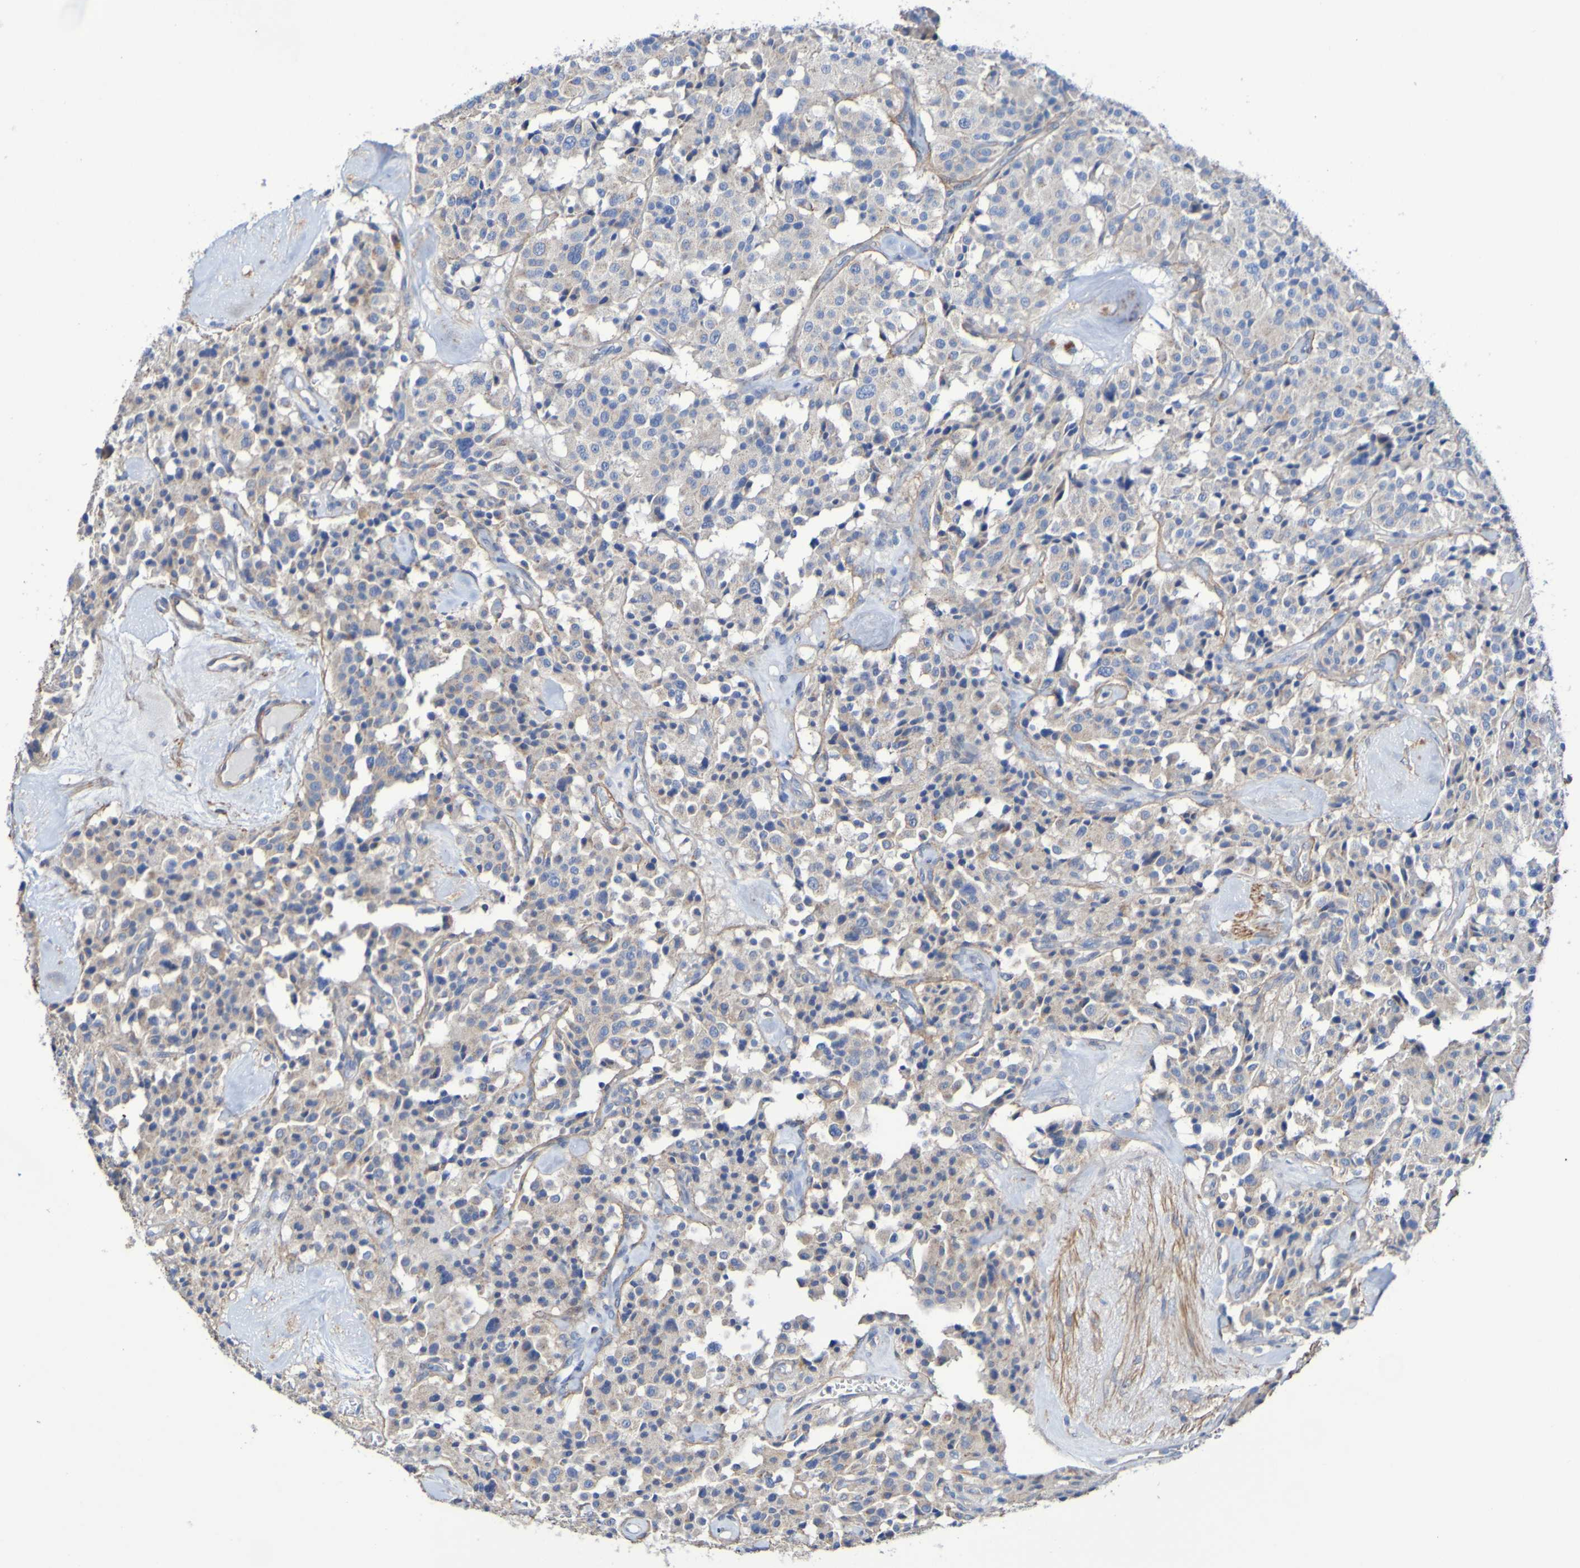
{"staining": {"intensity": "moderate", "quantity": "25%-75%", "location": "cytoplasmic/membranous"}, "tissue": "carcinoid", "cell_type": "Tumor cells", "image_type": "cancer", "snomed": [{"axis": "morphology", "description": "Carcinoid, malignant, NOS"}, {"axis": "topography", "description": "Lung"}], "caption": "Carcinoid (malignant) stained with immunohistochemistry (IHC) demonstrates moderate cytoplasmic/membranous staining in approximately 25%-75% of tumor cells.", "gene": "SRPRB", "patient": {"sex": "male", "age": 30}}